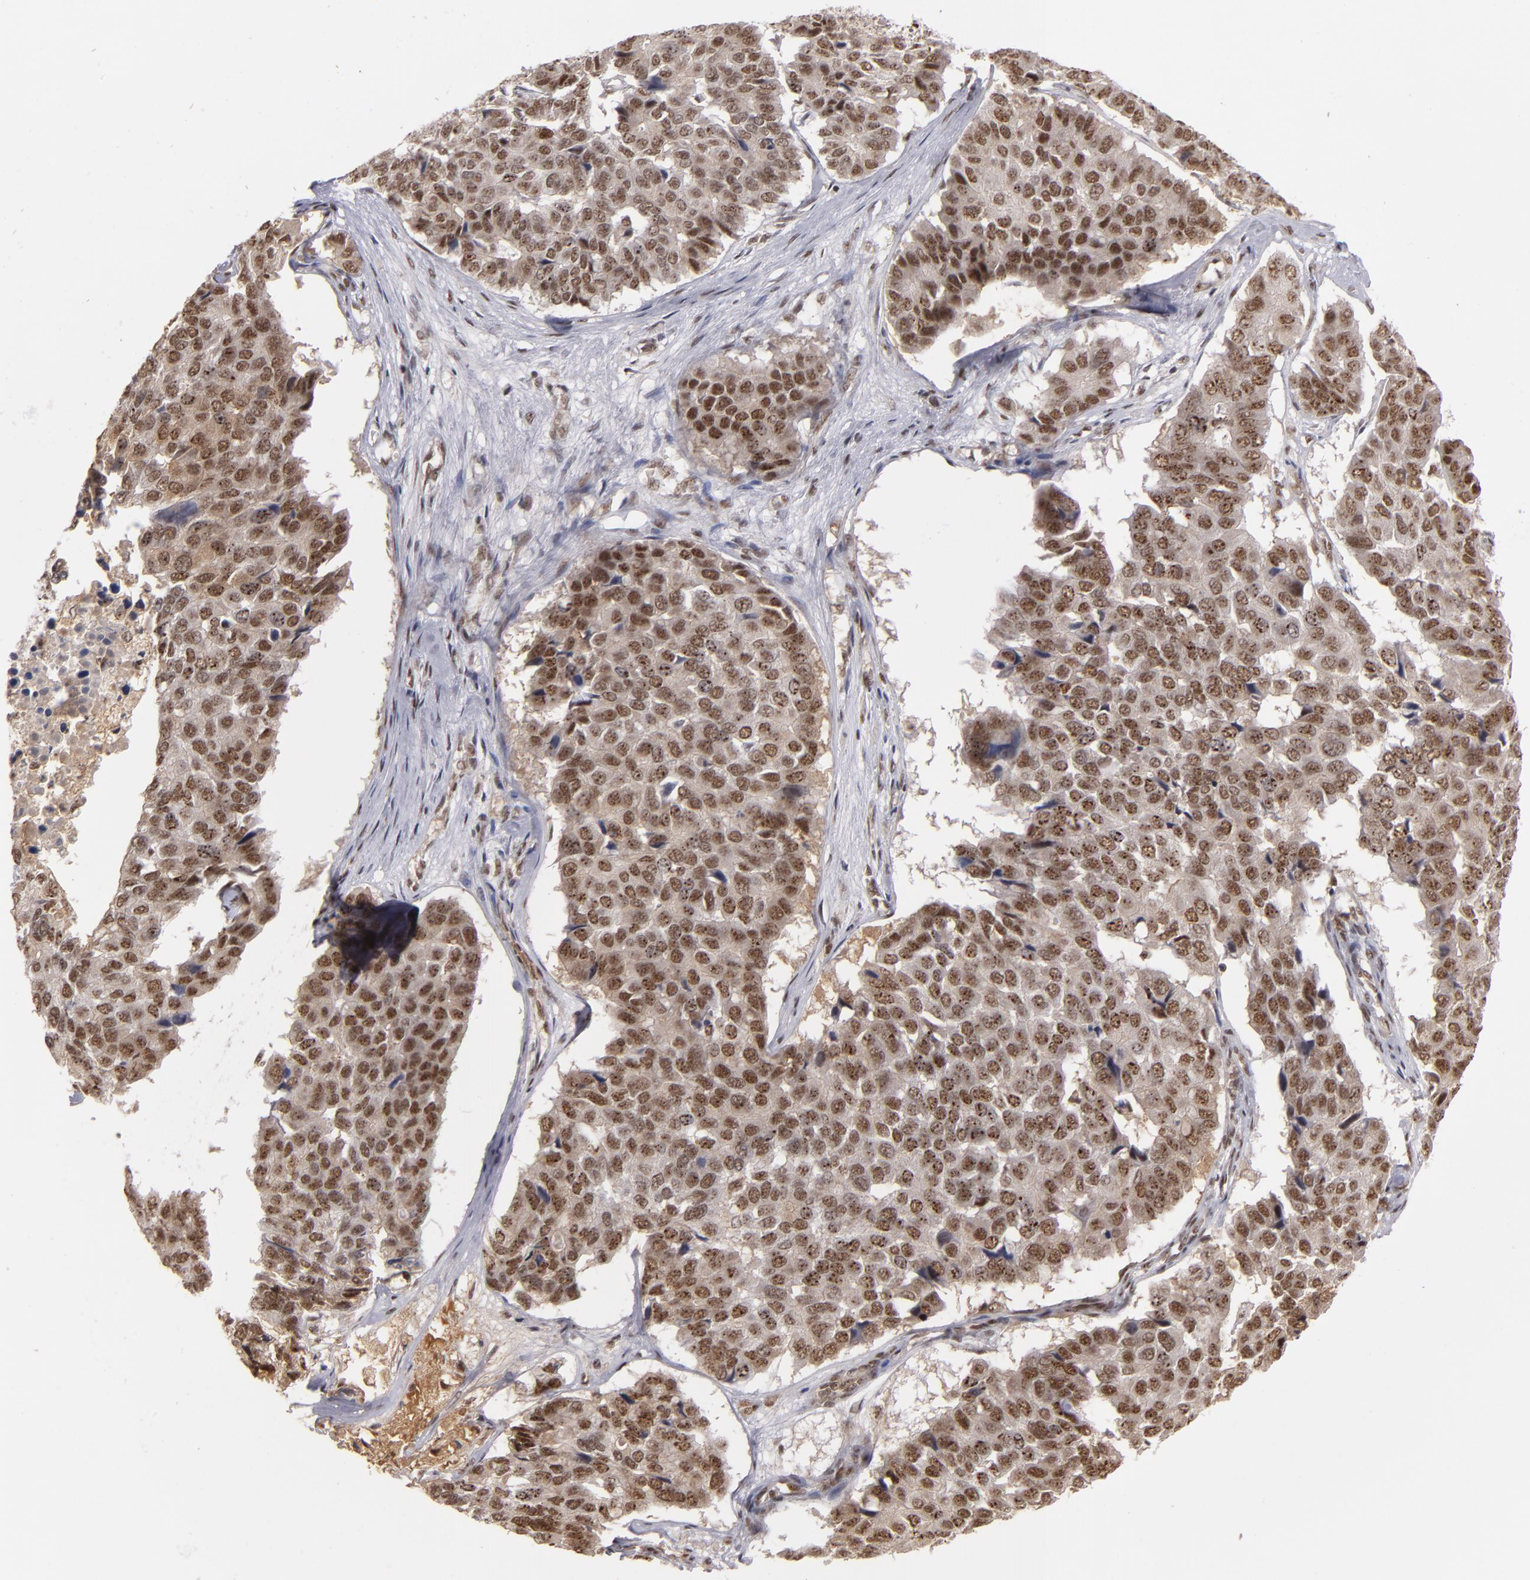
{"staining": {"intensity": "moderate", "quantity": ">75%", "location": "nuclear"}, "tissue": "pancreatic cancer", "cell_type": "Tumor cells", "image_type": "cancer", "snomed": [{"axis": "morphology", "description": "Adenocarcinoma, NOS"}, {"axis": "topography", "description": "Pancreas"}], "caption": "DAB (3,3'-diaminobenzidine) immunohistochemical staining of adenocarcinoma (pancreatic) displays moderate nuclear protein expression in about >75% of tumor cells.", "gene": "ZNF234", "patient": {"sex": "male", "age": 50}}